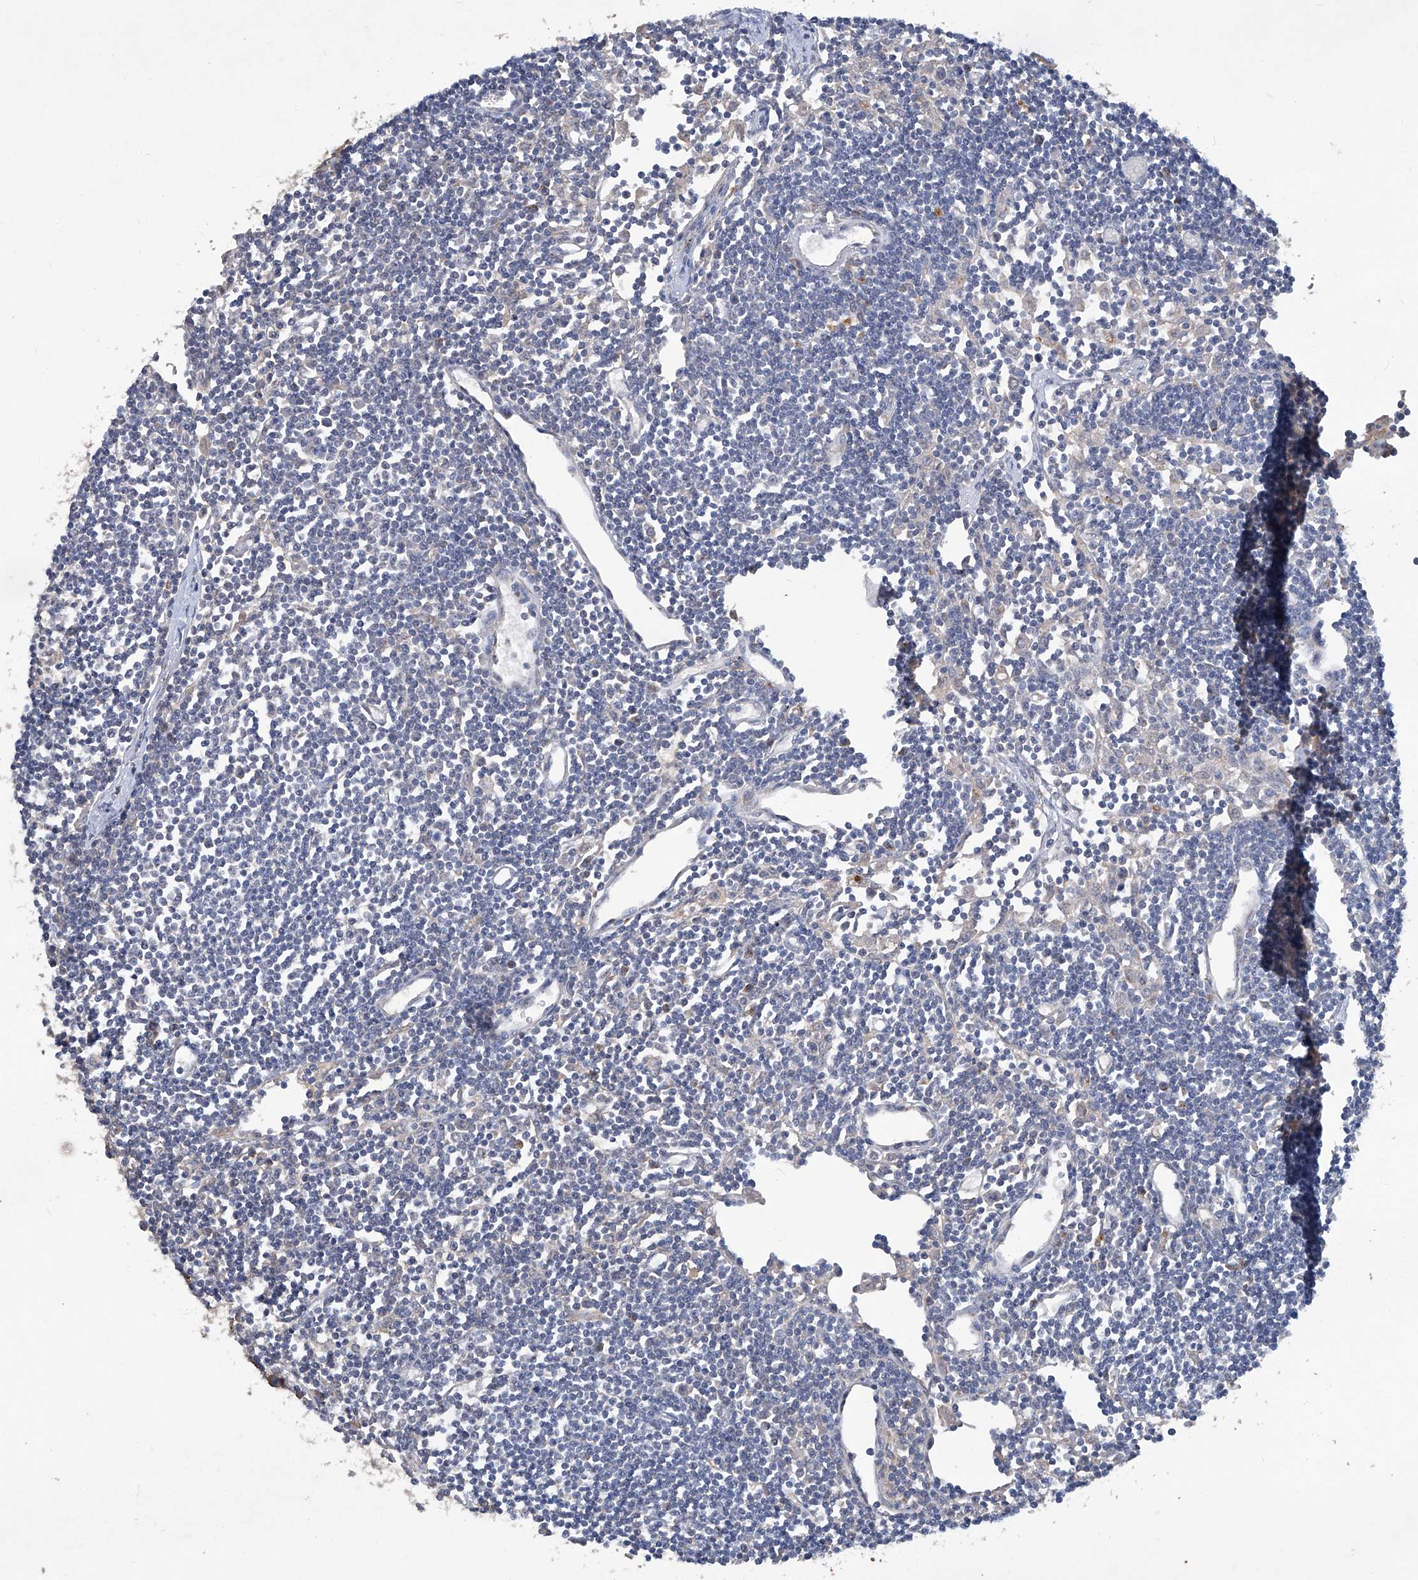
{"staining": {"intensity": "negative", "quantity": "none", "location": "none"}, "tissue": "lymph node", "cell_type": "Germinal center cells", "image_type": "normal", "snomed": [{"axis": "morphology", "description": "Normal tissue, NOS"}, {"axis": "topography", "description": "Lymph node"}], "caption": "The photomicrograph exhibits no significant positivity in germinal center cells of lymph node. (DAB immunohistochemistry (IHC), high magnification).", "gene": "PCSK5", "patient": {"sex": "female", "age": 11}}